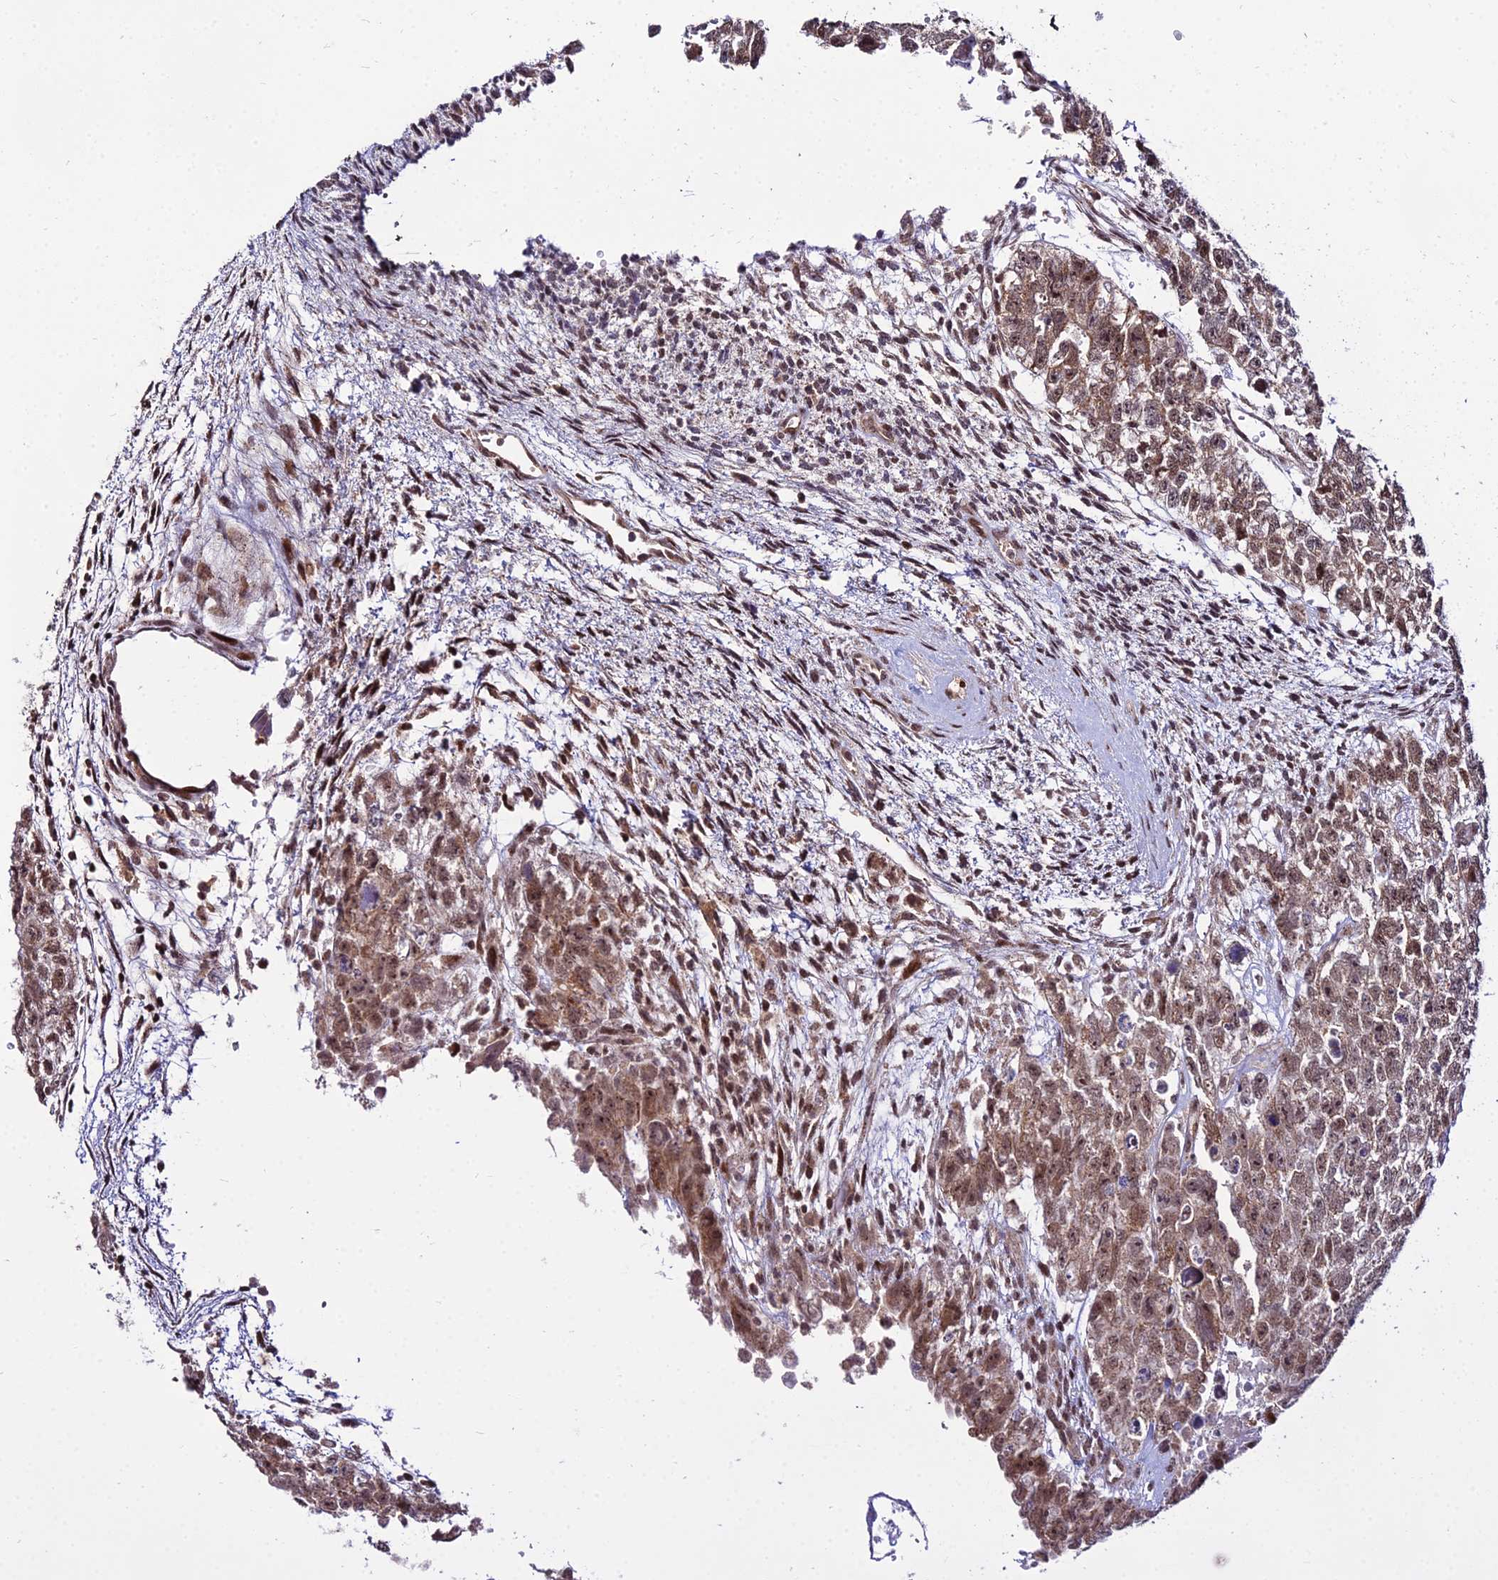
{"staining": {"intensity": "moderate", "quantity": ">75%", "location": "cytoplasmic/membranous,nuclear"}, "tissue": "testis cancer", "cell_type": "Tumor cells", "image_type": "cancer", "snomed": [{"axis": "morphology", "description": "Carcinoma, Embryonal, NOS"}, {"axis": "topography", "description": "Testis"}], "caption": "Testis cancer (embryonal carcinoma) stained for a protein displays moderate cytoplasmic/membranous and nuclear positivity in tumor cells. Immunohistochemistry (ihc) stains the protein of interest in brown and the nuclei are stained blue.", "gene": "CIB3", "patient": {"sex": "male", "age": 26}}